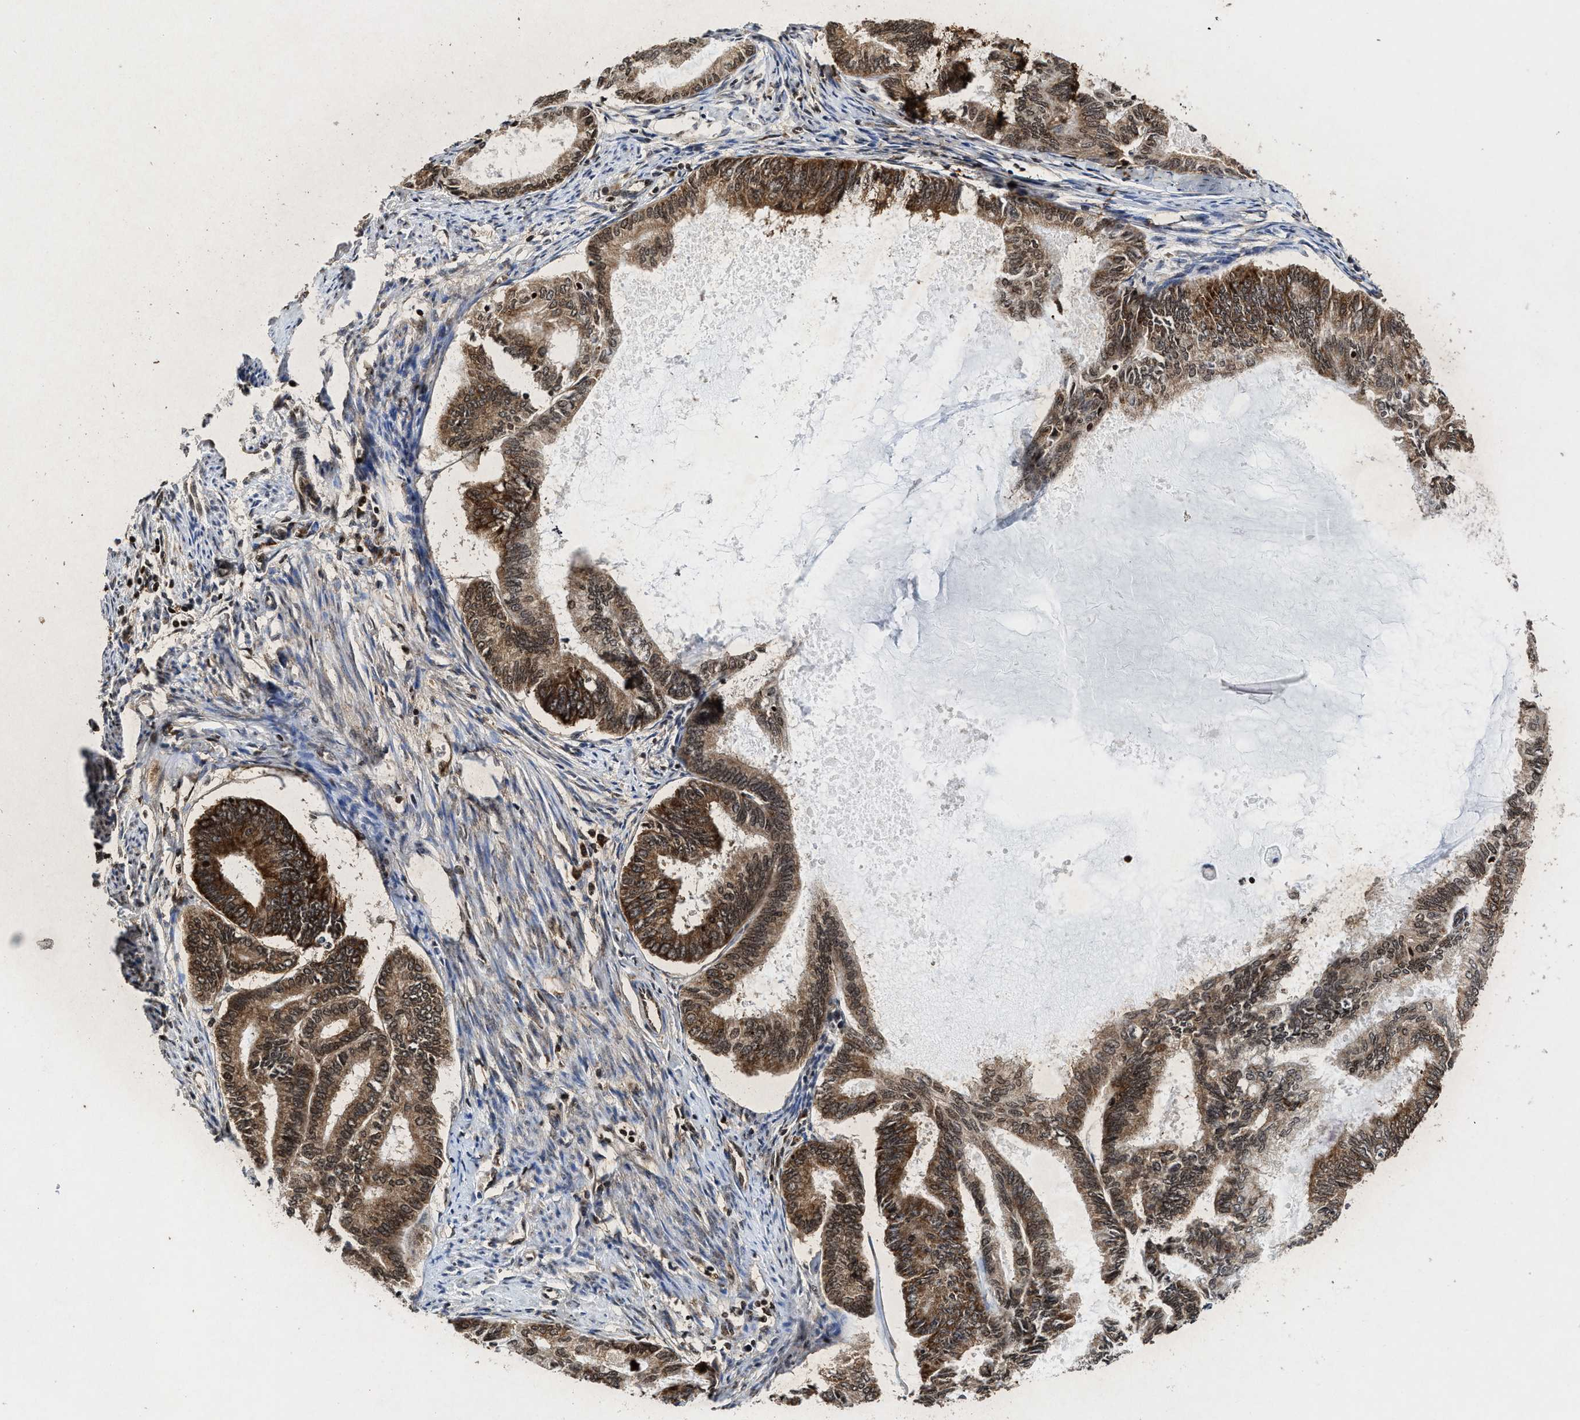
{"staining": {"intensity": "moderate", "quantity": ">75%", "location": "cytoplasmic/membranous,nuclear"}, "tissue": "endometrial cancer", "cell_type": "Tumor cells", "image_type": "cancer", "snomed": [{"axis": "morphology", "description": "Adenocarcinoma, NOS"}, {"axis": "topography", "description": "Endometrium"}], "caption": "Protein analysis of endometrial cancer (adenocarcinoma) tissue exhibits moderate cytoplasmic/membranous and nuclear staining in approximately >75% of tumor cells.", "gene": "ALYREF", "patient": {"sex": "female", "age": 86}}